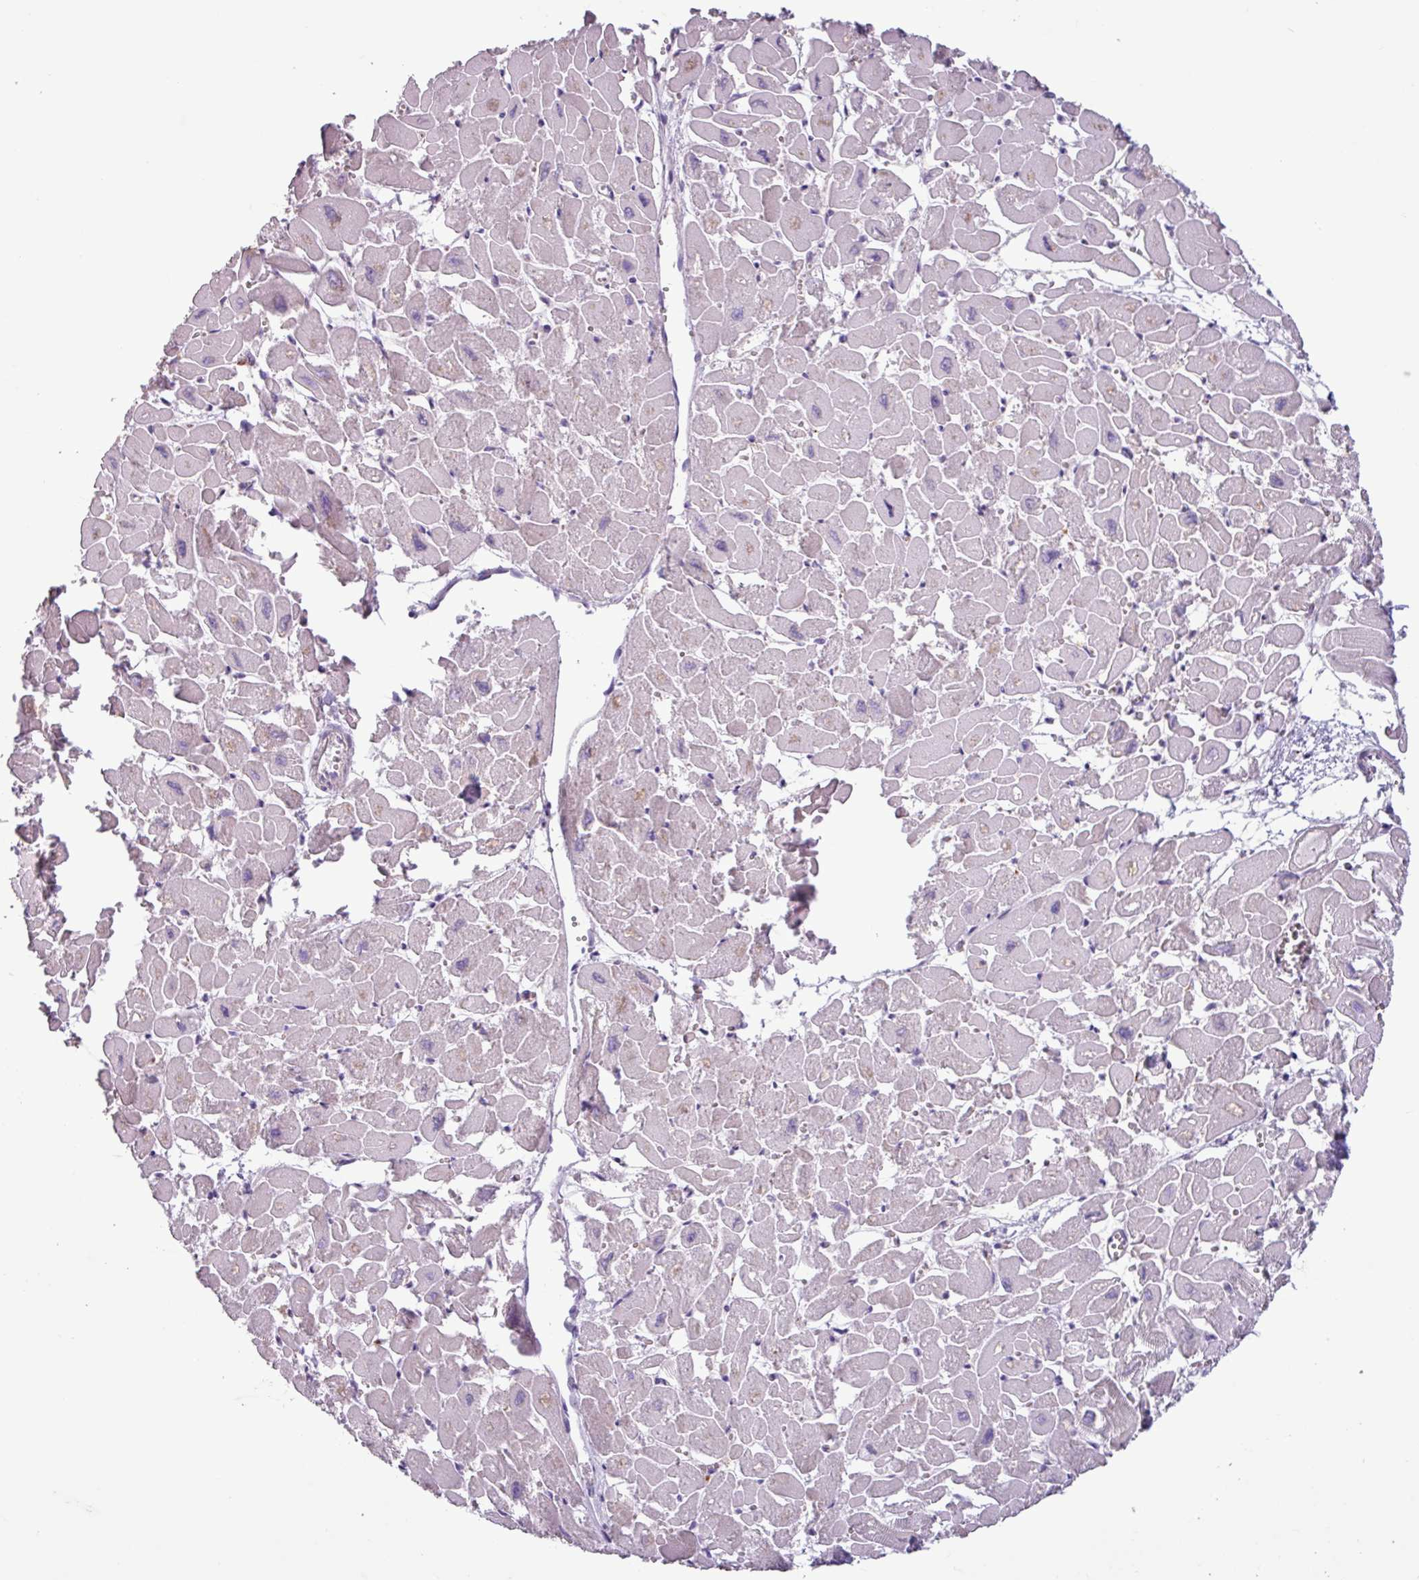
{"staining": {"intensity": "negative", "quantity": "none", "location": "none"}, "tissue": "heart muscle", "cell_type": "Cardiomyocytes", "image_type": "normal", "snomed": [{"axis": "morphology", "description": "Normal tissue, NOS"}, {"axis": "topography", "description": "Heart"}], "caption": "Heart muscle was stained to show a protein in brown. There is no significant expression in cardiomyocytes. (Brightfield microscopy of DAB (3,3'-diaminobenzidine) IHC at high magnification).", "gene": "C9orf24", "patient": {"sex": "male", "age": 54}}